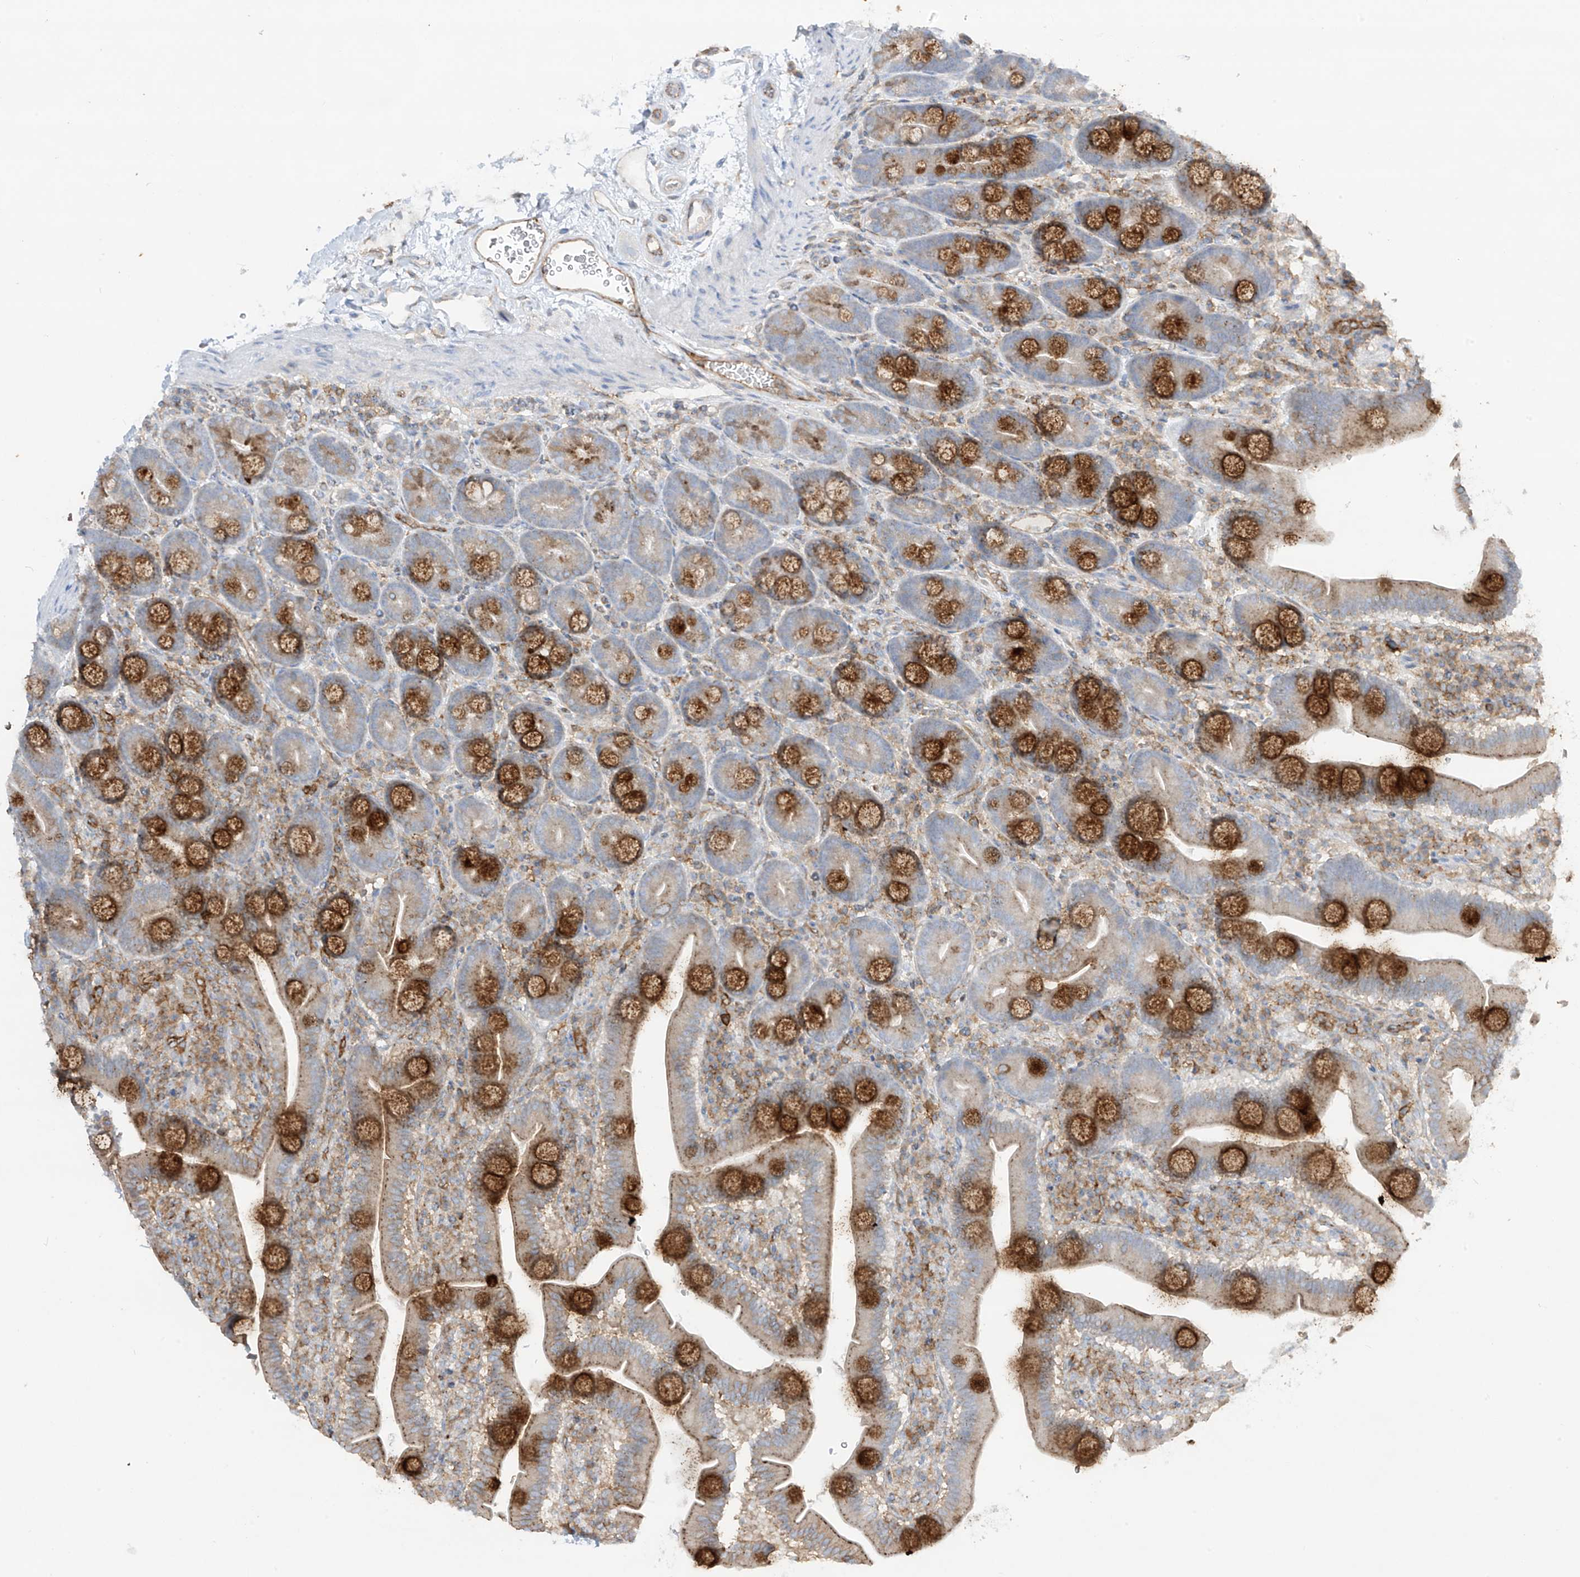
{"staining": {"intensity": "strong", "quantity": "25%-75%", "location": "cytoplasmic/membranous"}, "tissue": "duodenum", "cell_type": "Glandular cells", "image_type": "normal", "snomed": [{"axis": "morphology", "description": "Normal tissue, NOS"}, {"axis": "topography", "description": "Duodenum"}], "caption": "Protein expression analysis of normal human duodenum reveals strong cytoplasmic/membranous expression in approximately 25%-75% of glandular cells.", "gene": "HLA", "patient": {"sex": "male", "age": 35}}